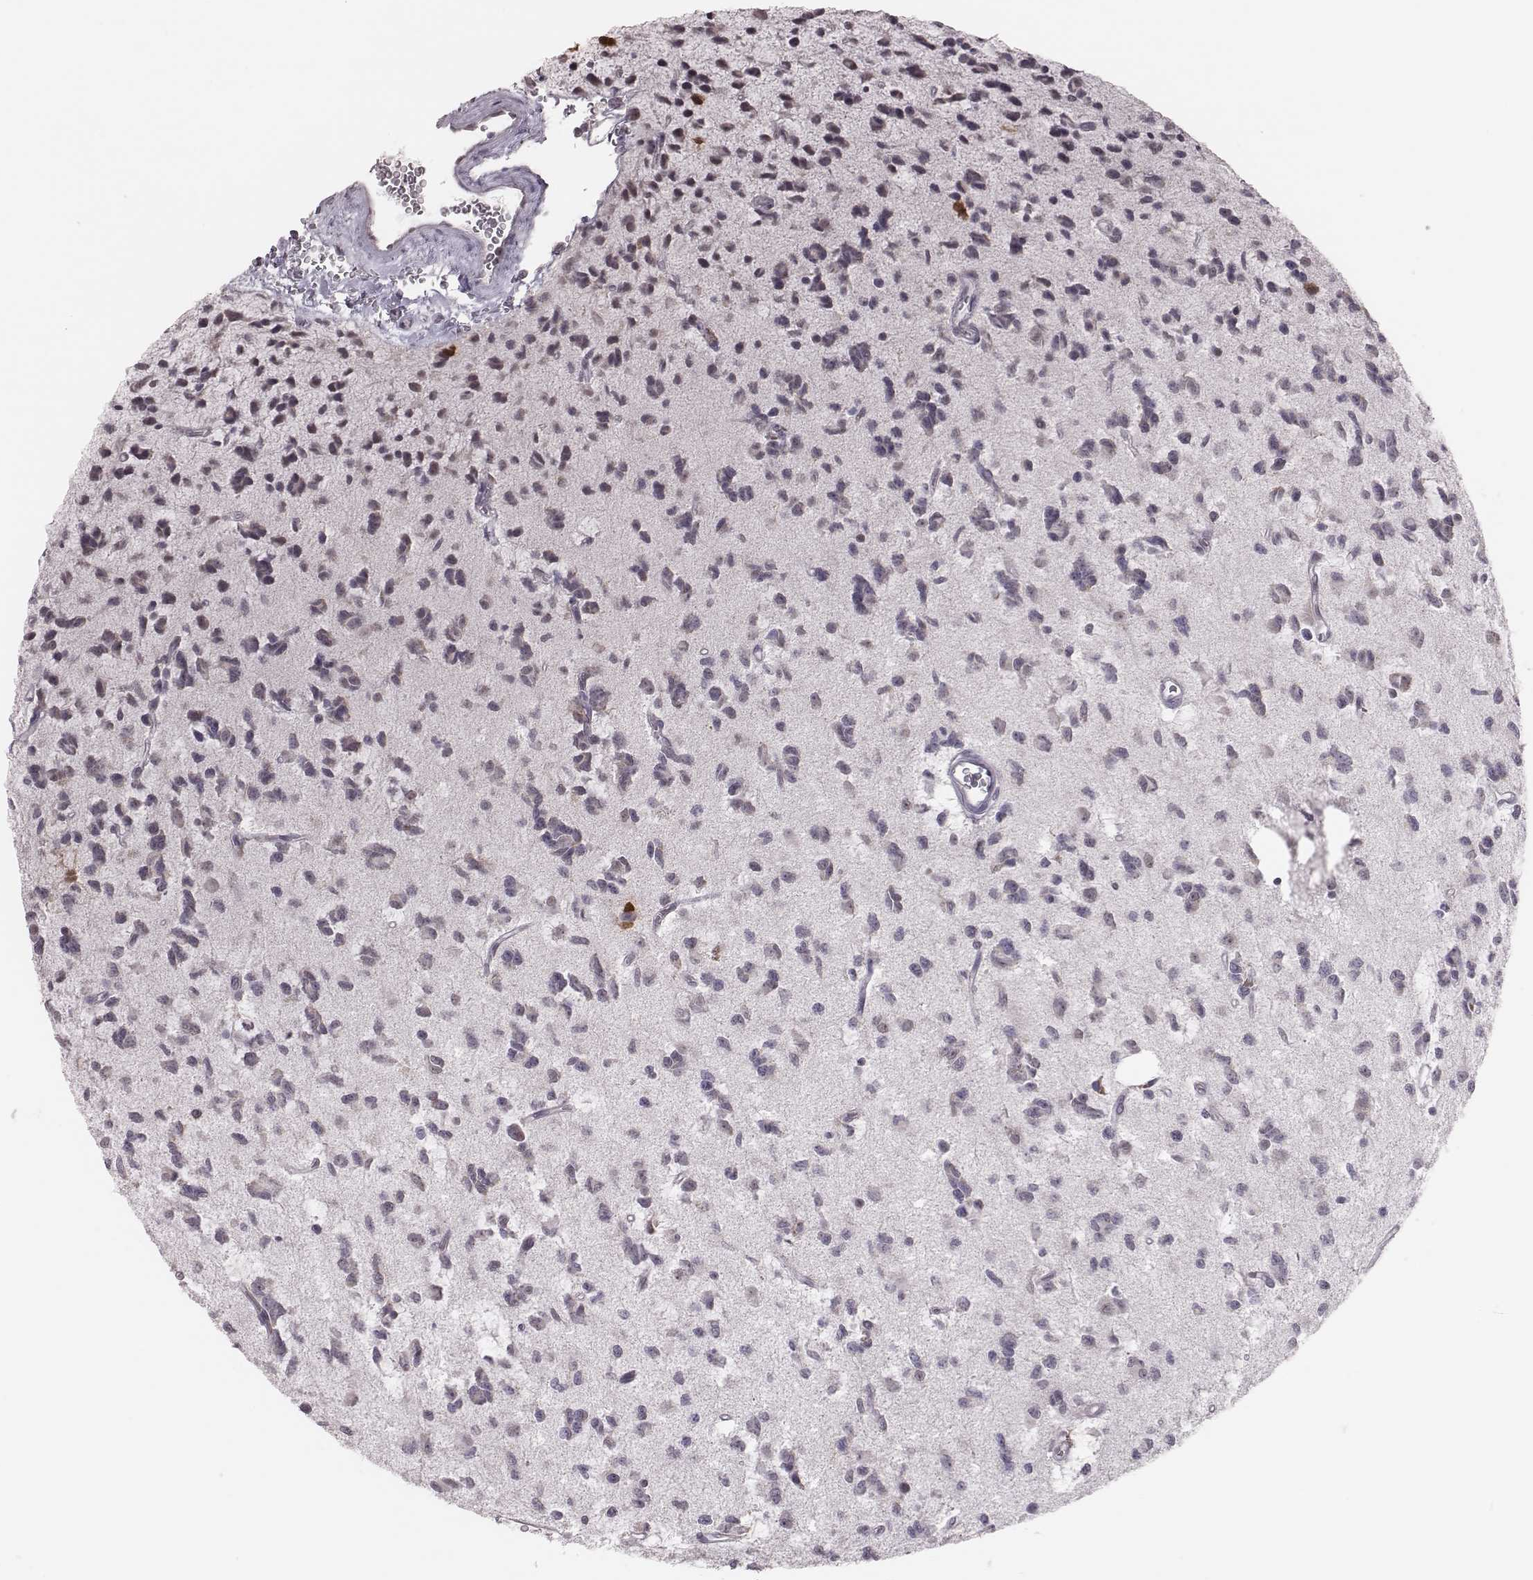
{"staining": {"intensity": "negative", "quantity": "none", "location": "none"}, "tissue": "glioma", "cell_type": "Tumor cells", "image_type": "cancer", "snomed": [{"axis": "morphology", "description": "Glioma, malignant, Low grade"}, {"axis": "topography", "description": "Brain"}], "caption": "Tumor cells are negative for brown protein staining in malignant glioma (low-grade). (Brightfield microscopy of DAB immunohistochemistry at high magnification).", "gene": "PBK", "patient": {"sex": "female", "age": 45}}